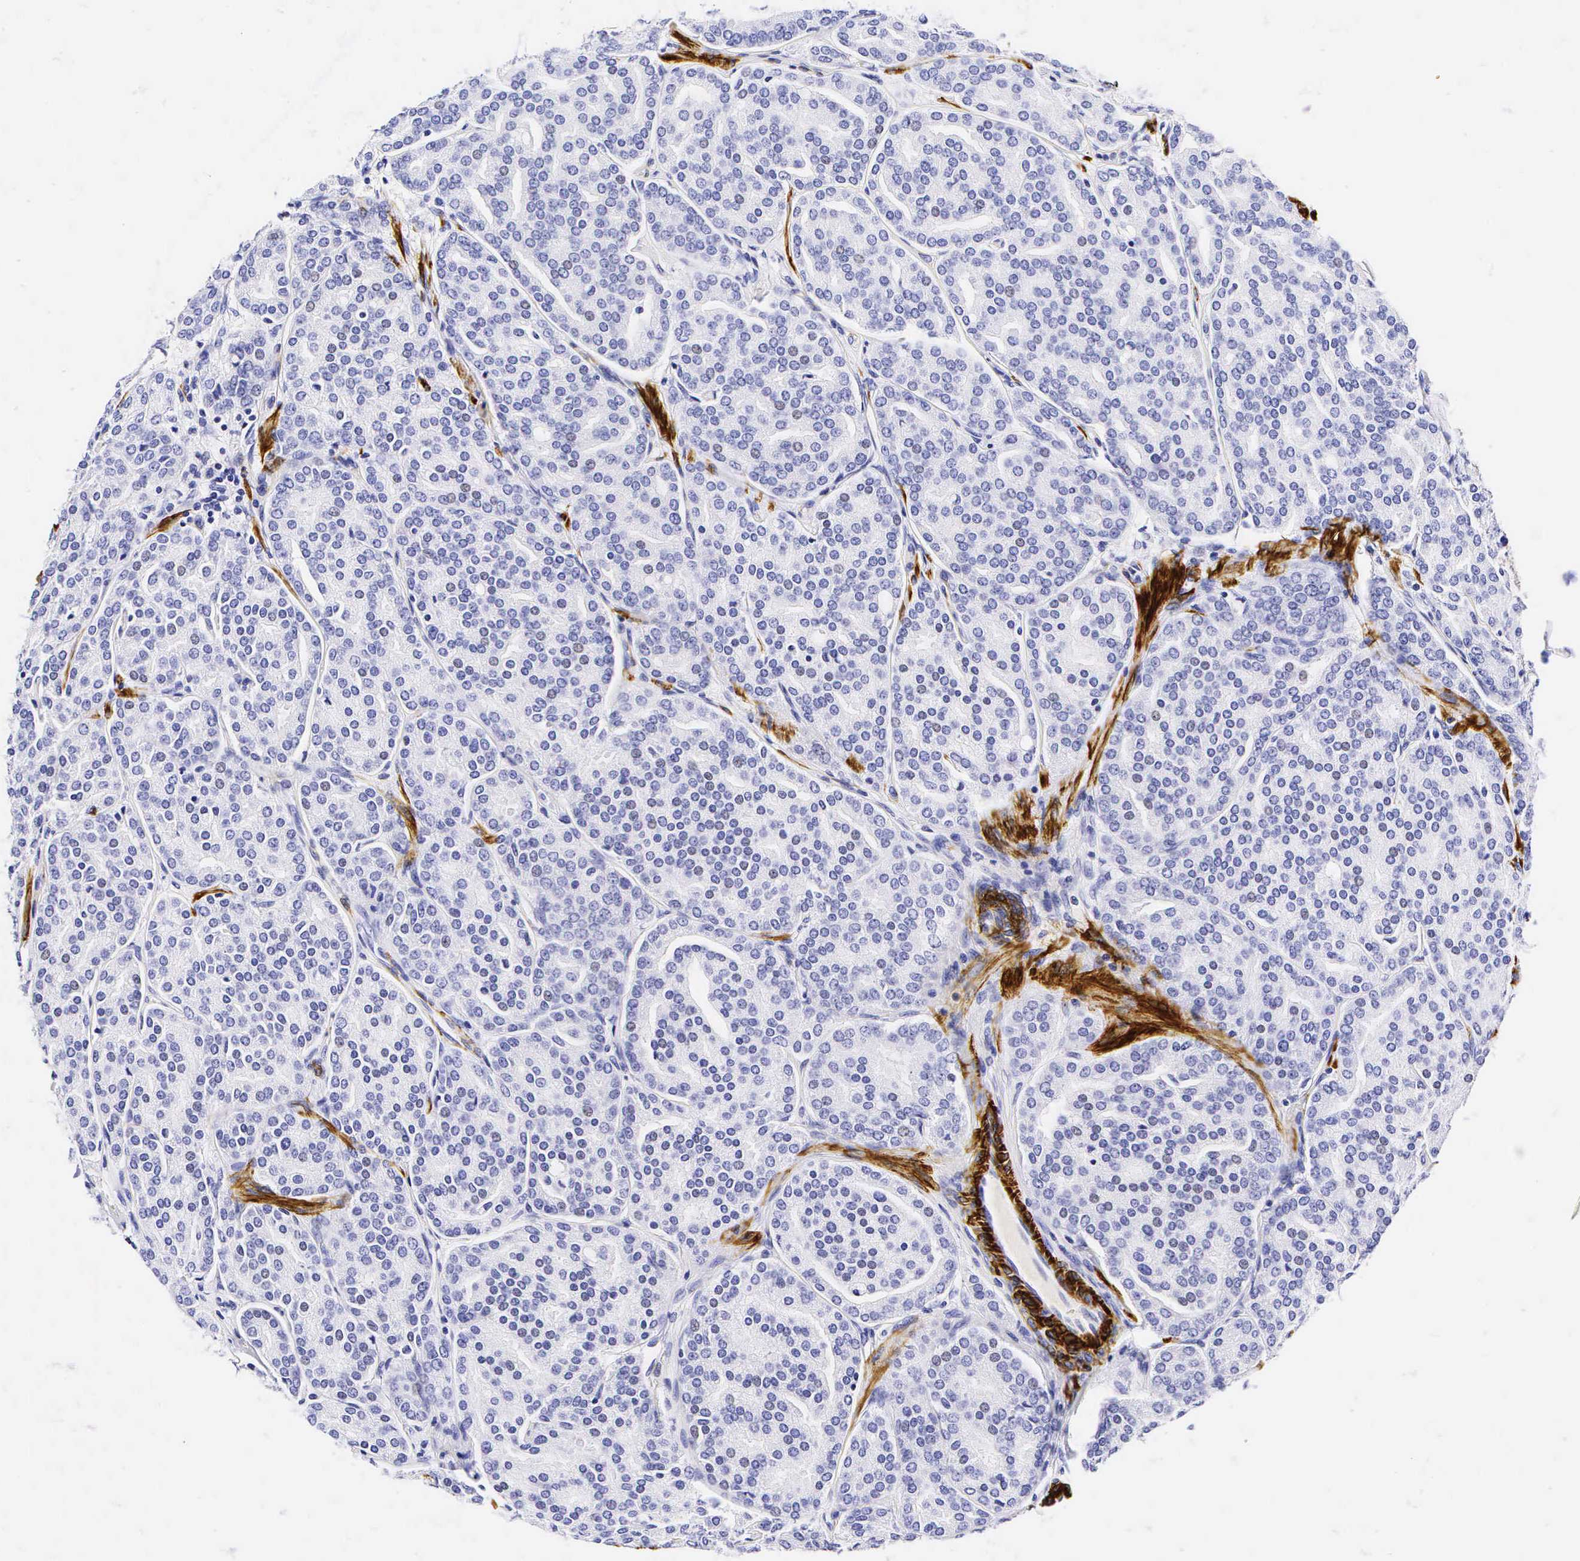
{"staining": {"intensity": "negative", "quantity": "none", "location": "none"}, "tissue": "prostate cancer", "cell_type": "Tumor cells", "image_type": "cancer", "snomed": [{"axis": "morphology", "description": "Adenocarcinoma, High grade"}, {"axis": "topography", "description": "Prostate"}], "caption": "A micrograph of human prostate cancer is negative for staining in tumor cells.", "gene": "CALD1", "patient": {"sex": "male", "age": 64}}